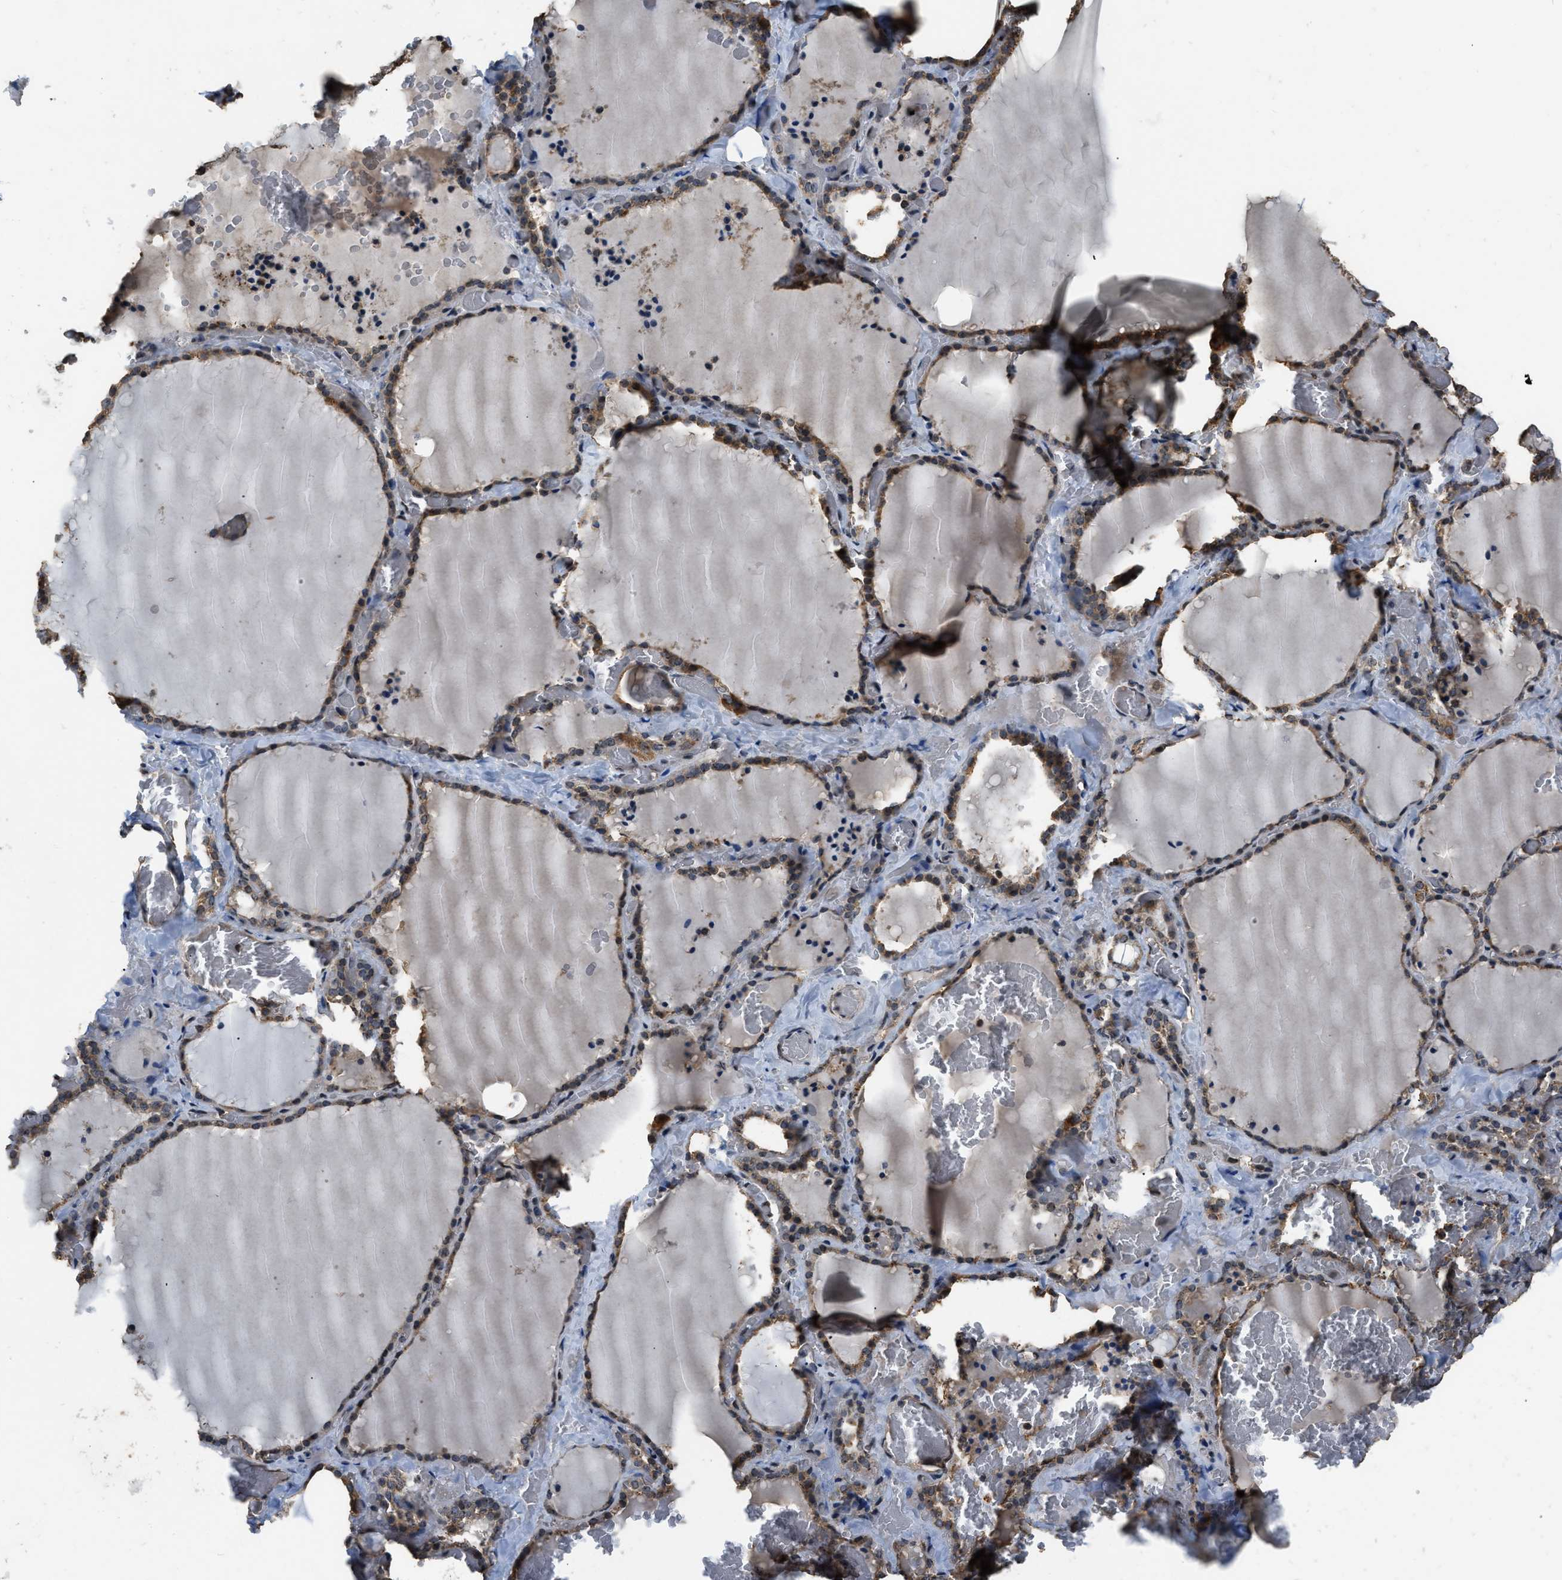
{"staining": {"intensity": "moderate", "quantity": ">75%", "location": "cytoplasmic/membranous,nuclear"}, "tissue": "thyroid gland", "cell_type": "Glandular cells", "image_type": "normal", "snomed": [{"axis": "morphology", "description": "Normal tissue, NOS"}, {"axis": "topography", "description": "Thyroid gland"}], "caption": "Glandular cells reveal medium levels of moderate cytoplasmic/membranous,nuclear staining in approximately >75% of cells in normal human thyroid gland. (Stains: DAB in brown, nuclei in blue, Microscopy: brightfield microscopy at high magnification).", "gene": "DENND6B", "patient": {"sex": "female", "age": 22}}